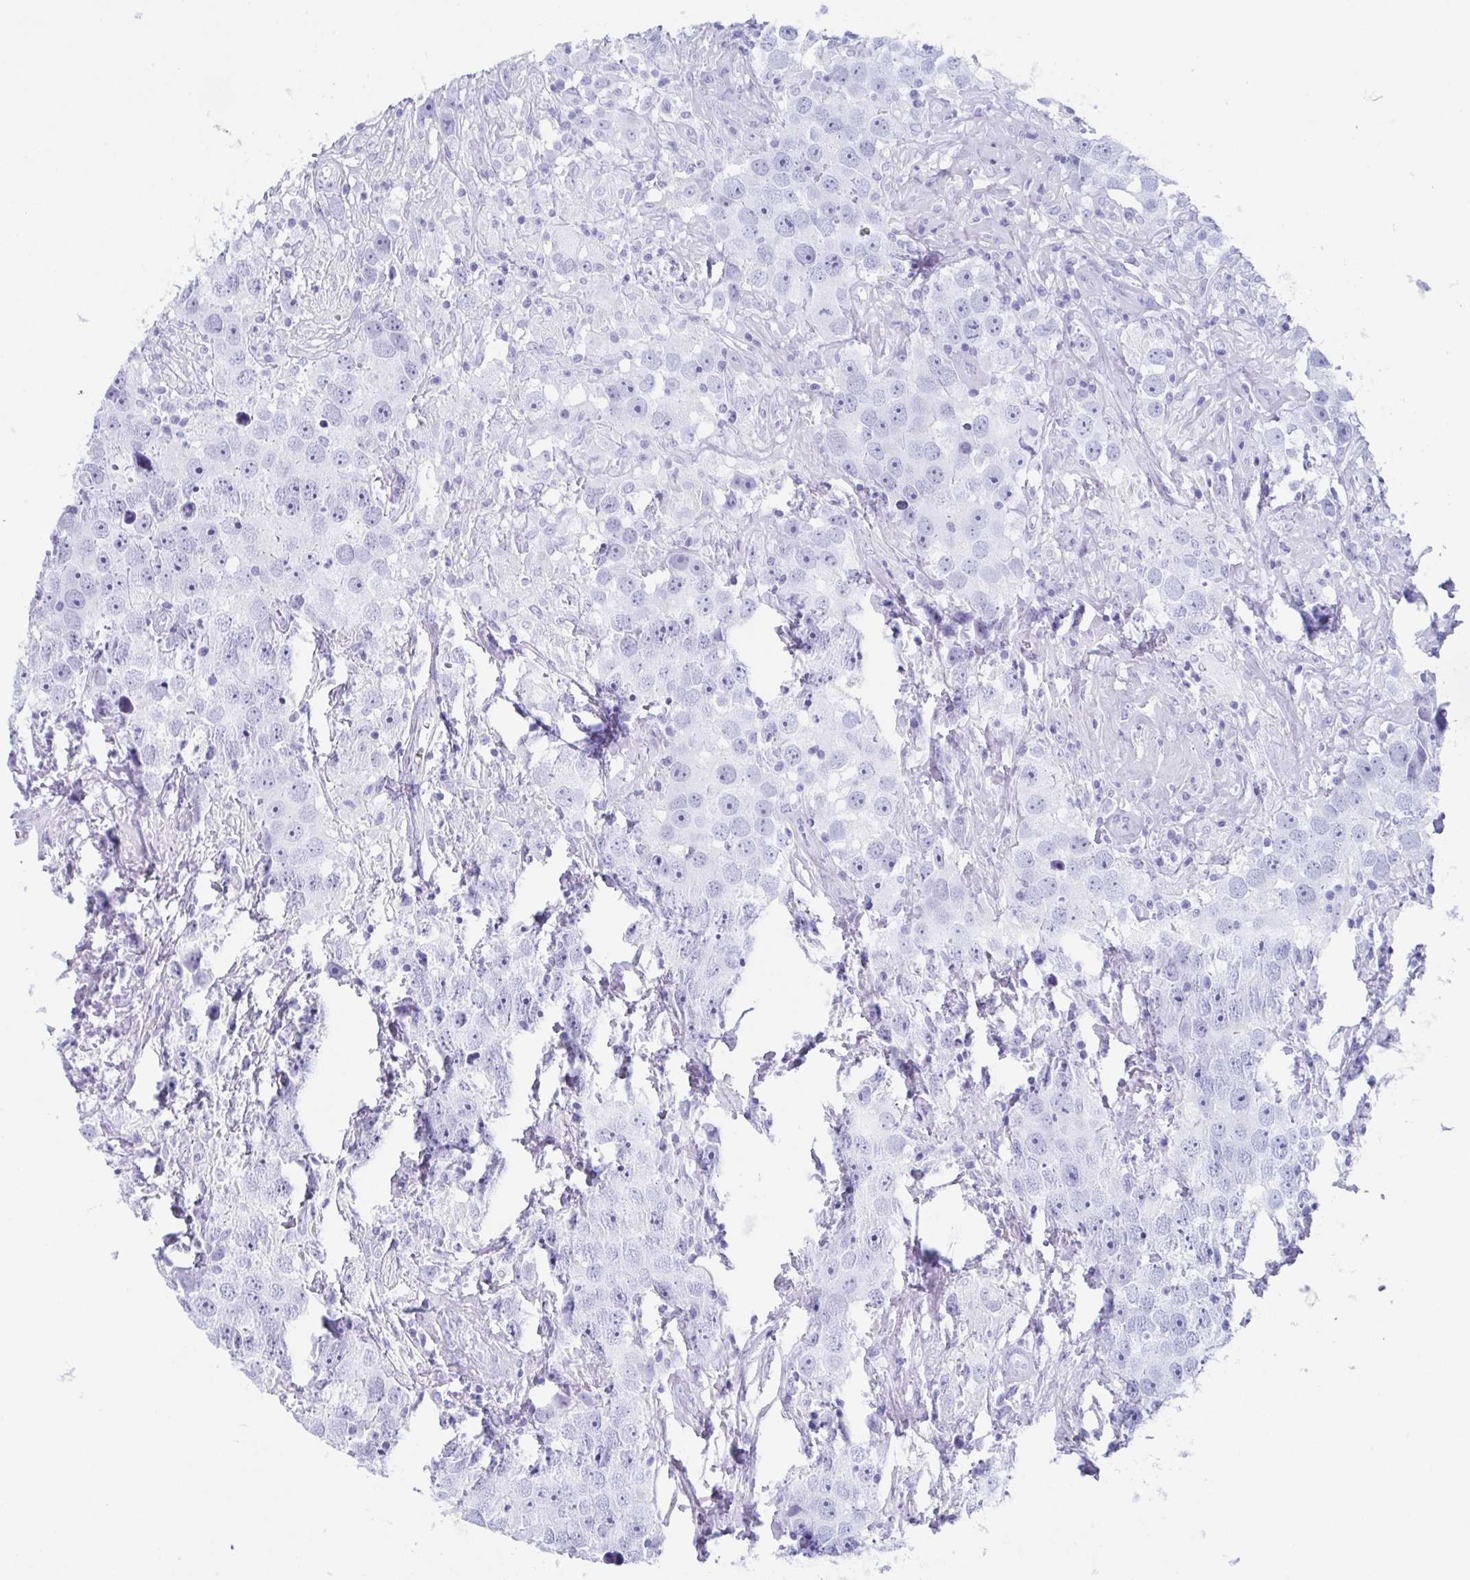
{"staining": {"intensity": "negative", "quantity": "none", "location": "none"}, "tissue": "testis cancer", "cell_type": "Tumor cells", "image_type": "cancer", "snomed": [{"axis": "morphology", "description": "Seminoma, NOS"}, {"axis": "topography", "description": "Testis"}], "caption": "An image of testis cancer stained for a protein reveals no brown staining in tumor cells.", "gene": "LYRM2", "patient": {"sex": "male", "age": 49}}